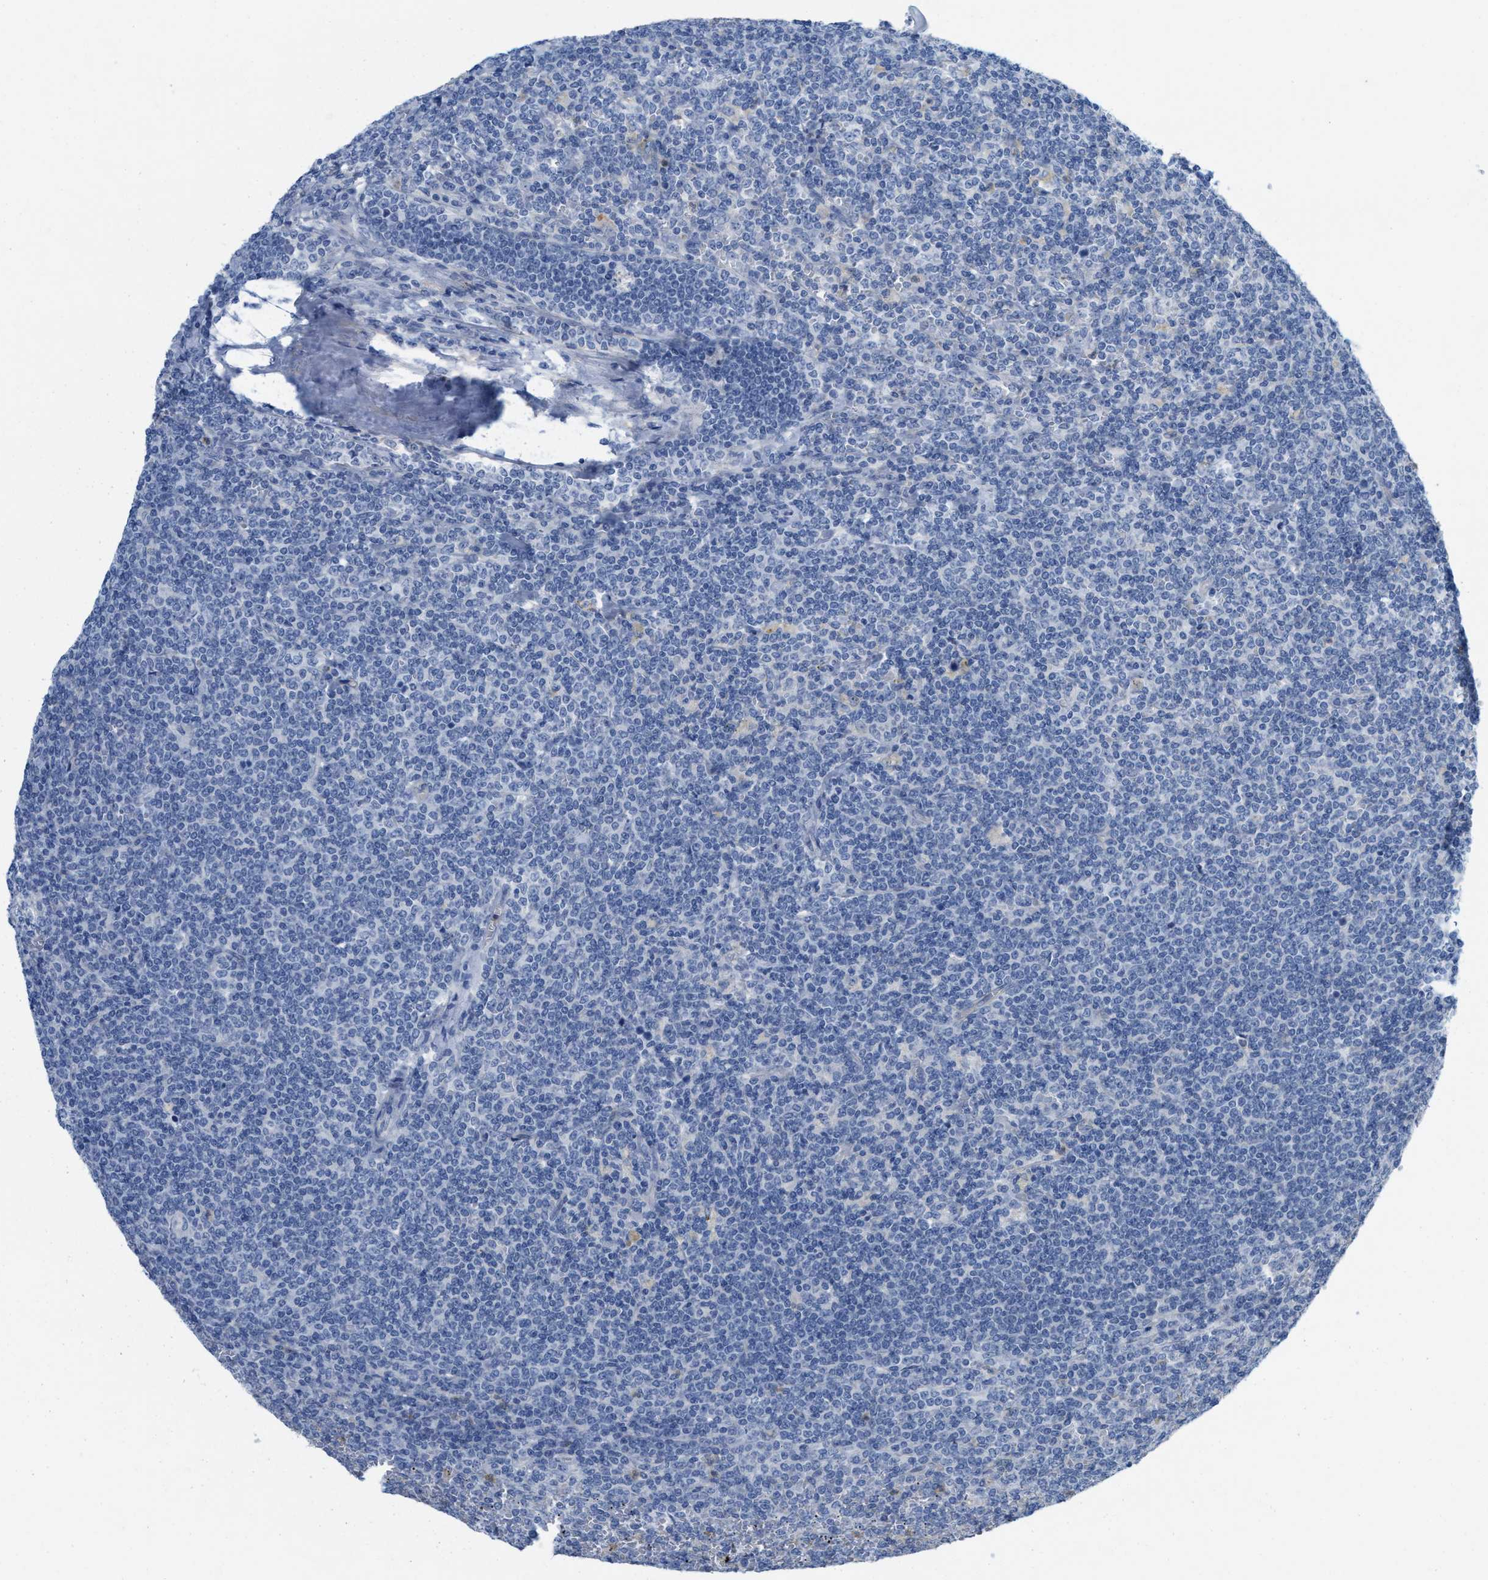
{"staining": {"intensity": "negative", "quantity": "none", "location": "none"}, "tissue": "lymphoma", "cell_type": "Tumor cells", "image_type": "cancer", "snomed": [{"axis": "morphology", "description": "Malignant lymphoma, non-Hodgkin's type, Low grade"}, {"axis": "topography", "description": "Spleen"}], "caption": "High power microscopy image of an IHC image of lymphoma, revealing no significant positivity in tumor cells. (Brightfield microscopy of DAB (3,3'-diaminobenzidine) immunohistochemistry at high magnification).", "gene": "CPA2", "patient": {"sex": "female", "age": 19}}